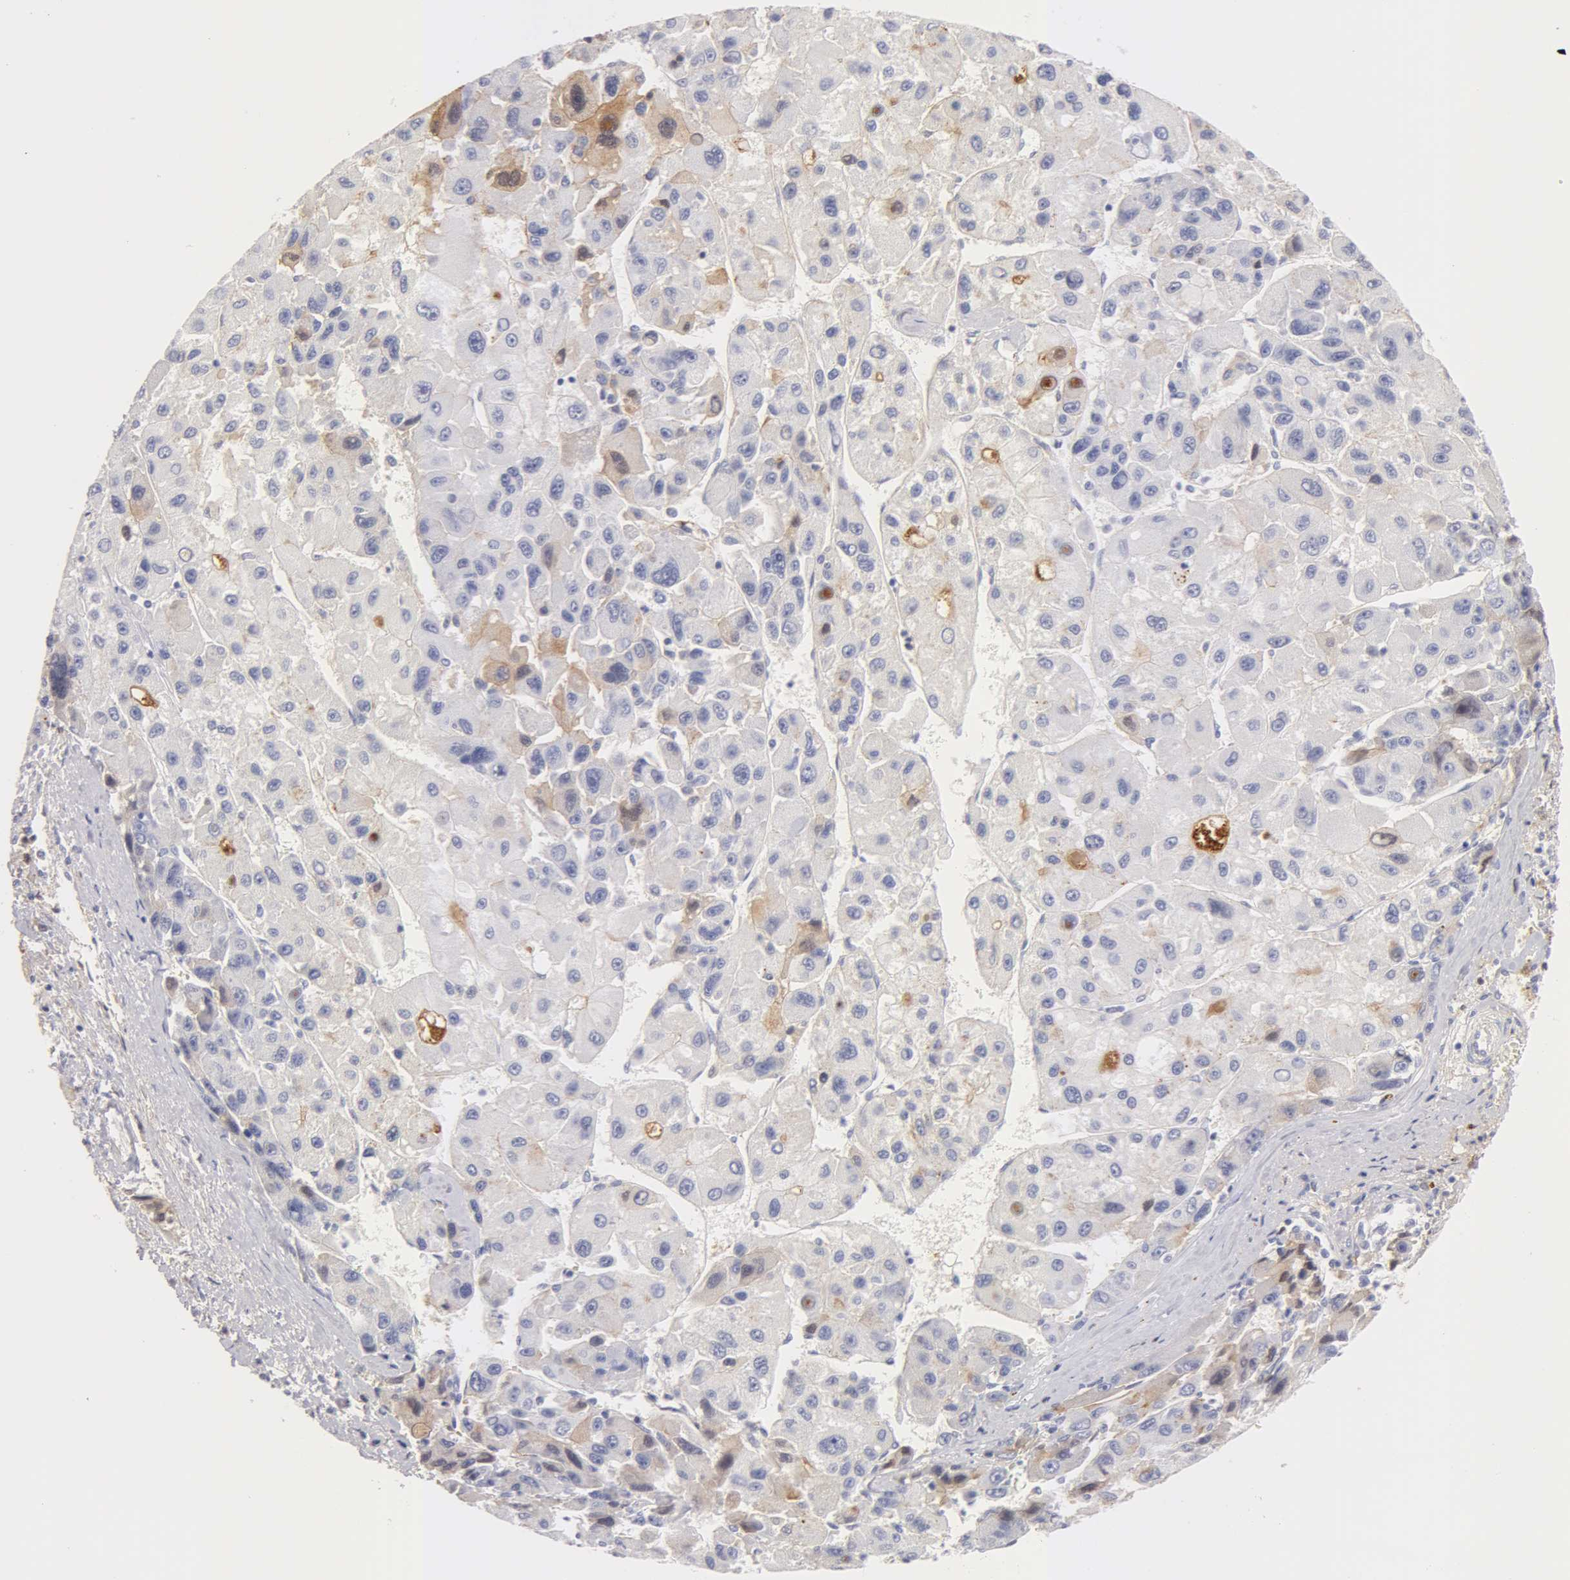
{"staining": {"intensity": "negative", "quantity": "none", "location": "none"}, "tissue": "liver cancer", "cell_type": "Tumor cells", "image_type": "cancer", "snomed": [{"axis": "morphology", "description": "Carcinoma, Hepatocellular, NOS"}, {"axis": "topography", "description": "Liver"}], "caption": "The IHC photomicrograph has no significant staining in tumor cells of hepatocellular carcinoma (liver) tissue.", "gene": "AHSG", "patient": {"sex": "male", "age": 64}}